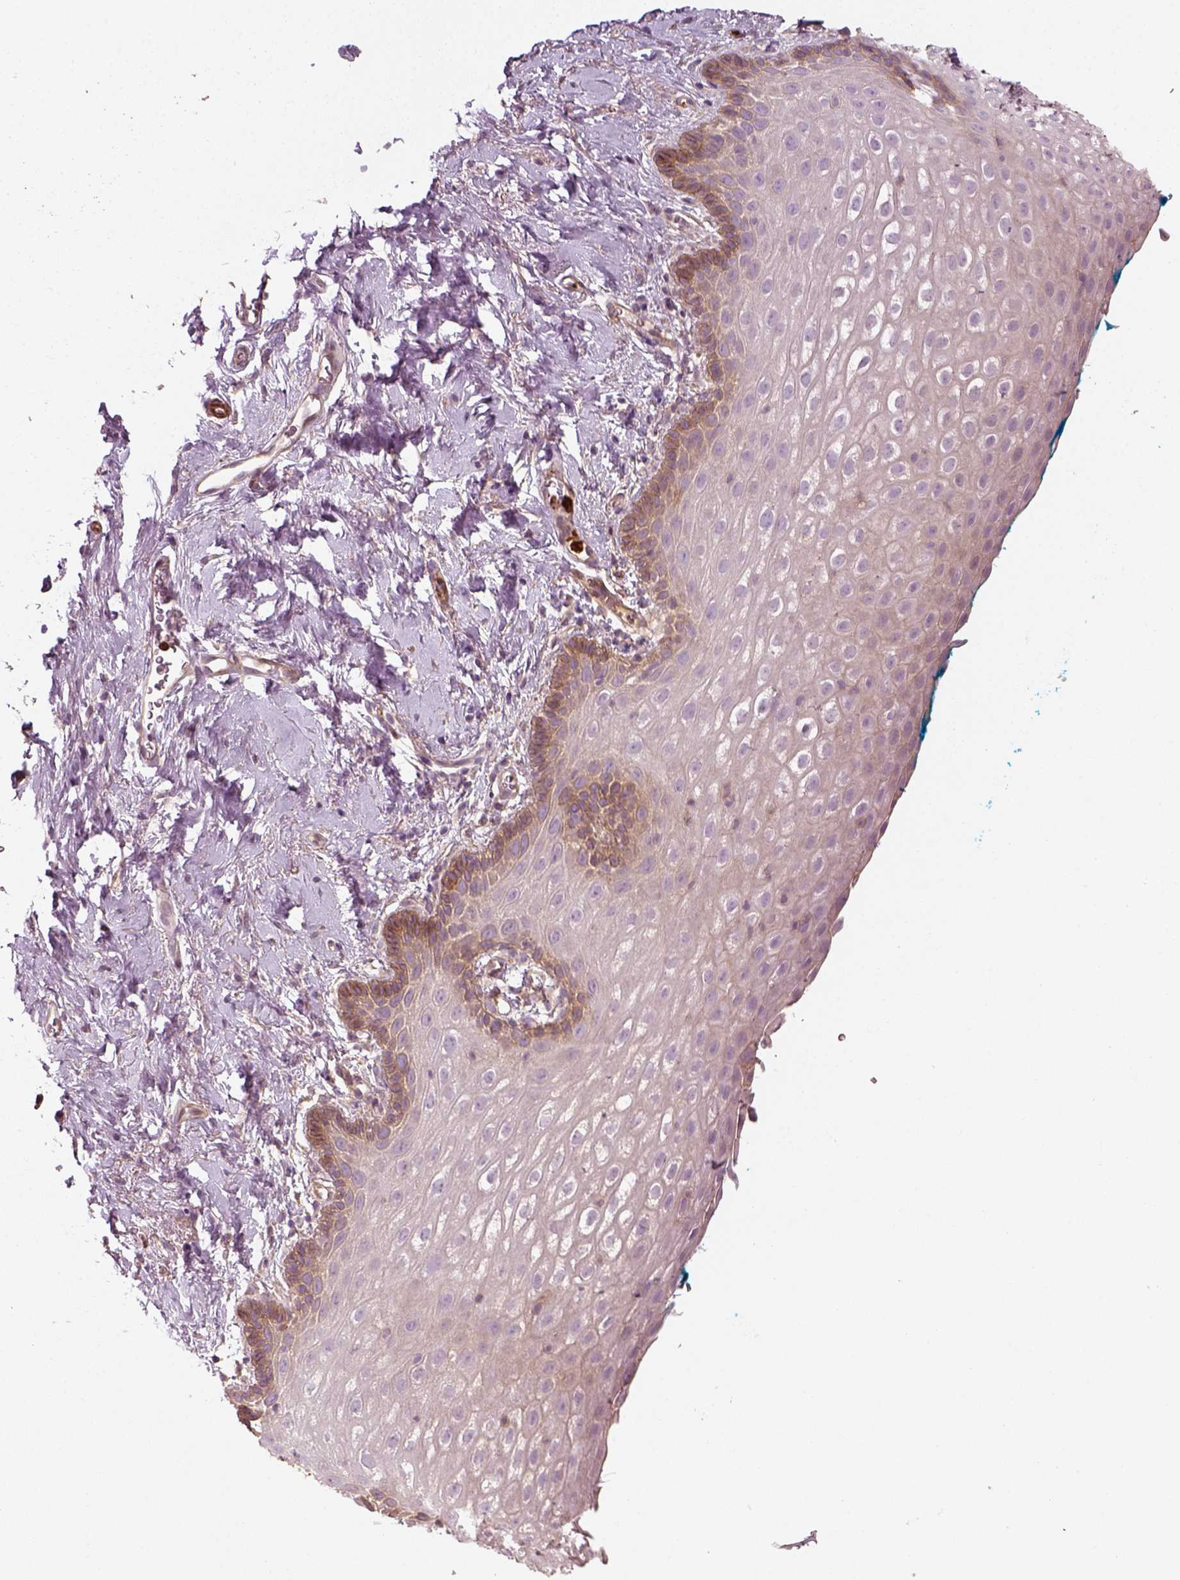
{"staining": {"intensity": "strong", "quantity": "<25%", "location": "cytoplasmic/membranous"}, "tissue": "vagina", "cell_type": "Squamous epithelial cells", "image_type": "normal", "snomed": [{"axis": "morphology", "description": "Normal tissue, NOS"}, {"axis": "morphology", "description": "Adenocarcinoma, NOS"}, {"axis": "topography", "description": "Rectum"}, {"axis": "topography", "description": "Vagina"}, {"axis": "topography", "description": "Peripheral nerve tissue"}], "caption": "Brown immunohistochemical staining in benign vagina demonstrates strong cytoplasmic/membranous staining in about <25% of squamous epithelial cells.", "gene": "NPTN", "patient": {"sex": "female", "age": 71}}